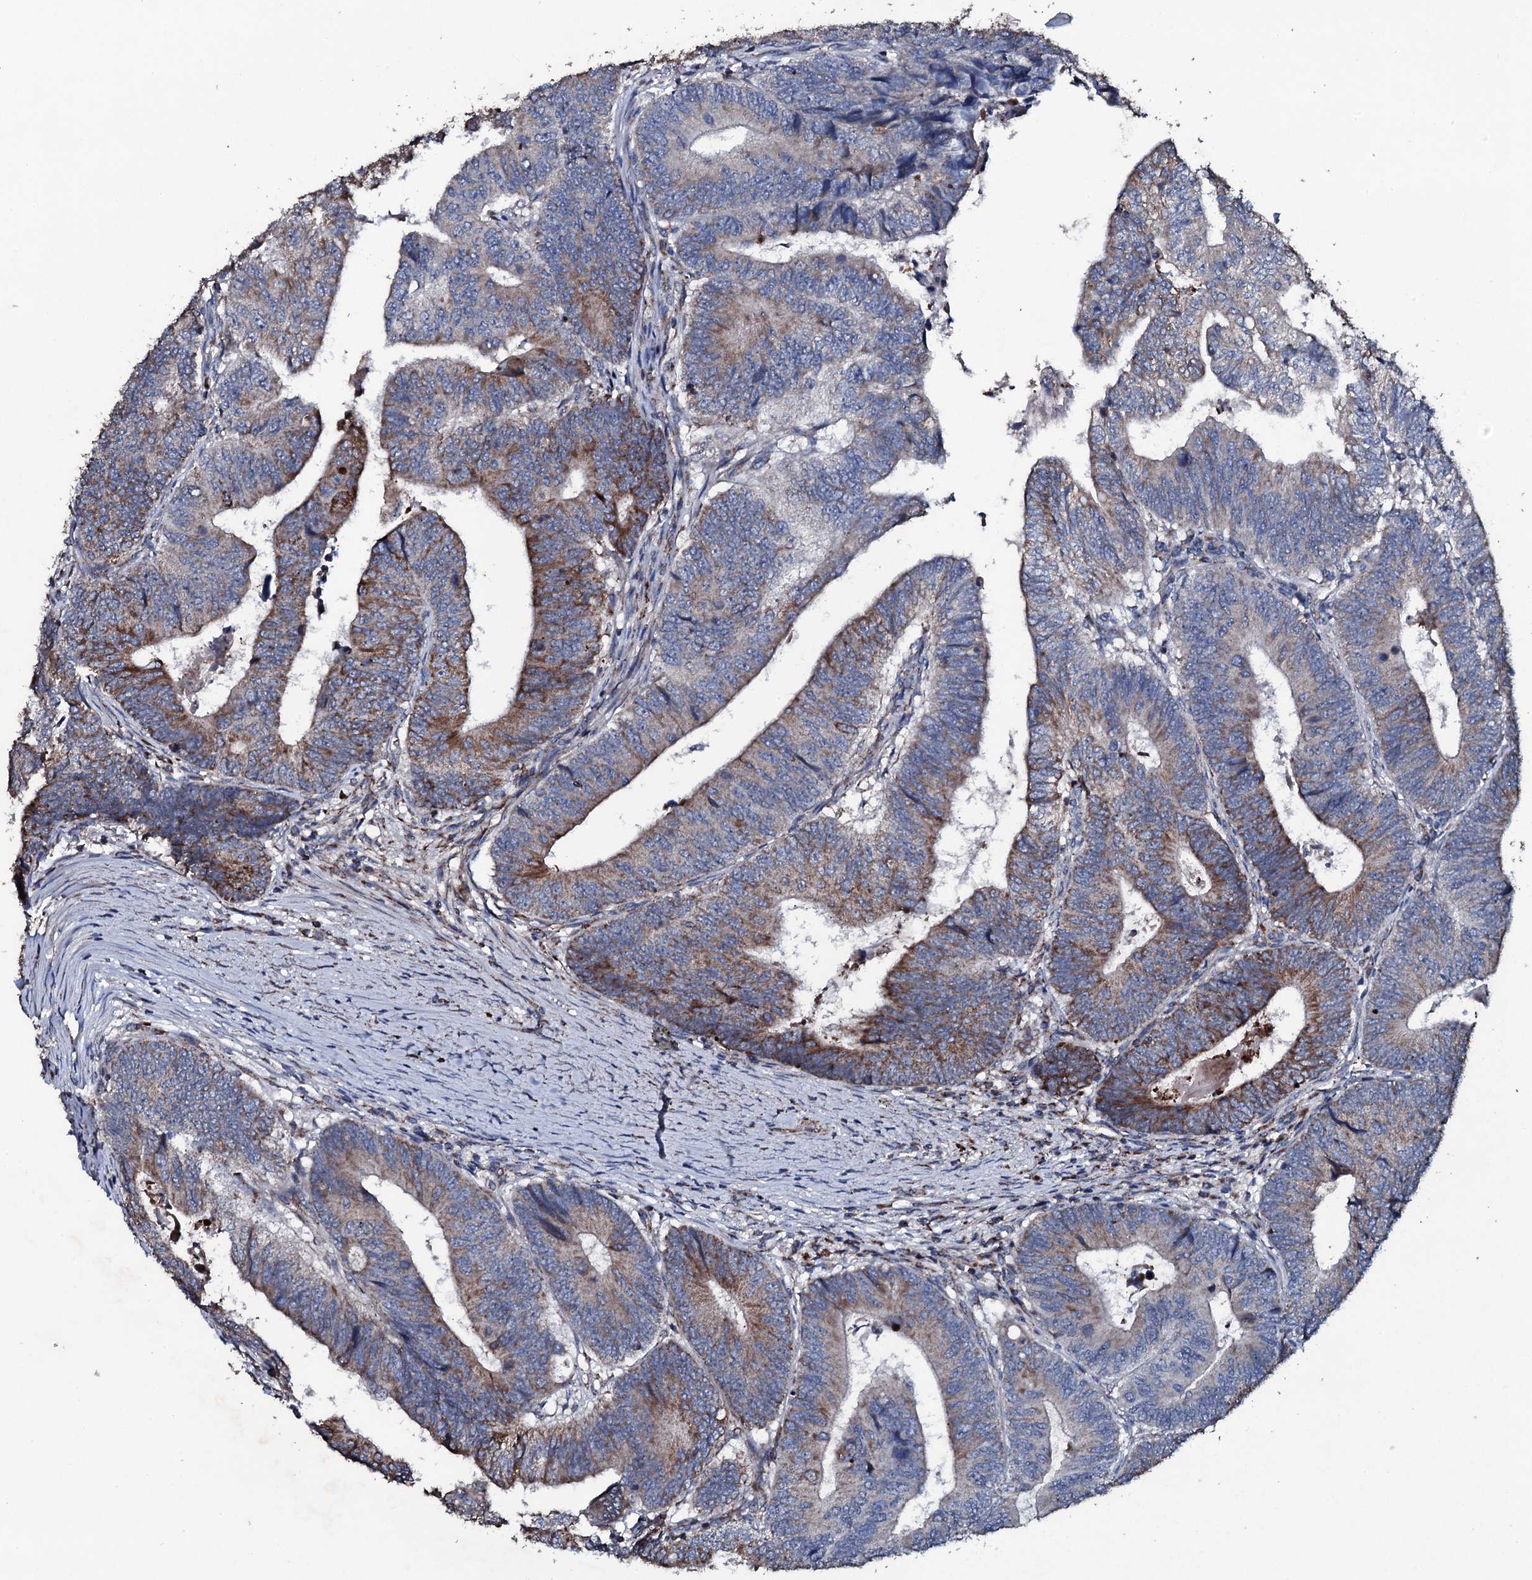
{"staining": {"intensity": "moderate", "quantity": "25%-75%", "location": "cytoplasmic/membranous"}, "tissue": "colorectal cancer", "cell_type": "Tumor cells", "image_type": "cancer", "snomed": [{"axis": "morphology", "description": "Adenocarcinoma, NOS"}, {"axis": "topography", "description": "Colon"}], "caption": "Immunohistochemical staining of human colorectal cancer (adenocarcinoma) shows medium levels of moderate cytoplasmic/membranous expression in approximately 25%-75% of tumor cells.", "gene": "DYNC2I2", "patient": {"sex": "female", "age": 67}}